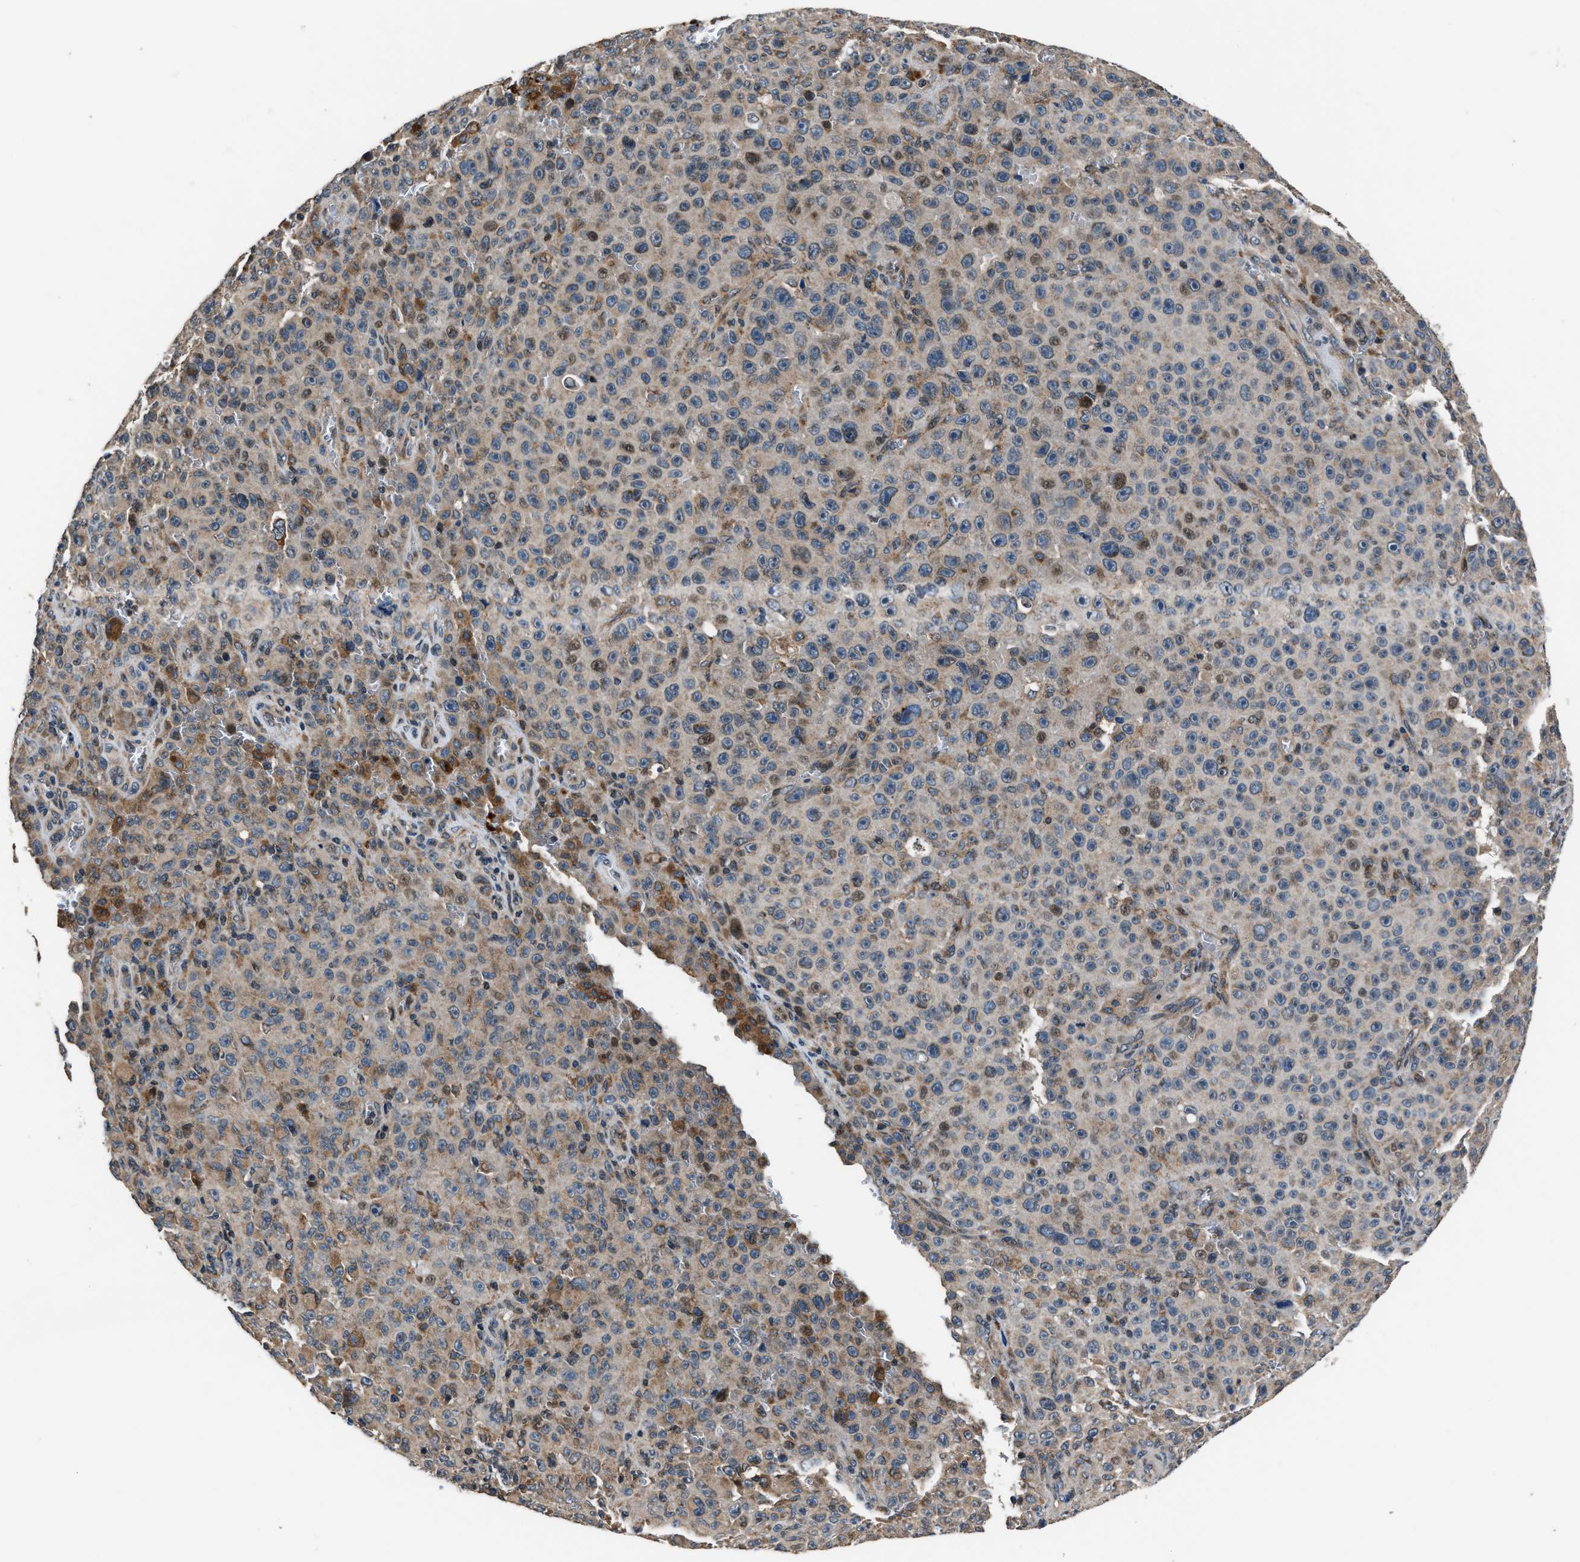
{"staining": {"intensity": "weak", "quantity": "25%-75%", "location": "cytoplasmic/membranous,nuclear"}, "tissue": "melanoma", "cell_type": "Tumor cells", "image_type": "cancer", "snomed": [{"axis": "morphology", "description": "Malignant melanoma, NOS"}, {"axis": "topography", "description": "Skin"}], "caption": "Tumor cells demonstrate weak cytoplasmic/membranous and nuclear expression in approximately 25%-75% of cells in melanoma.", "gene": "TNRC18", "patient": {"sex": "female", "age": 82}}